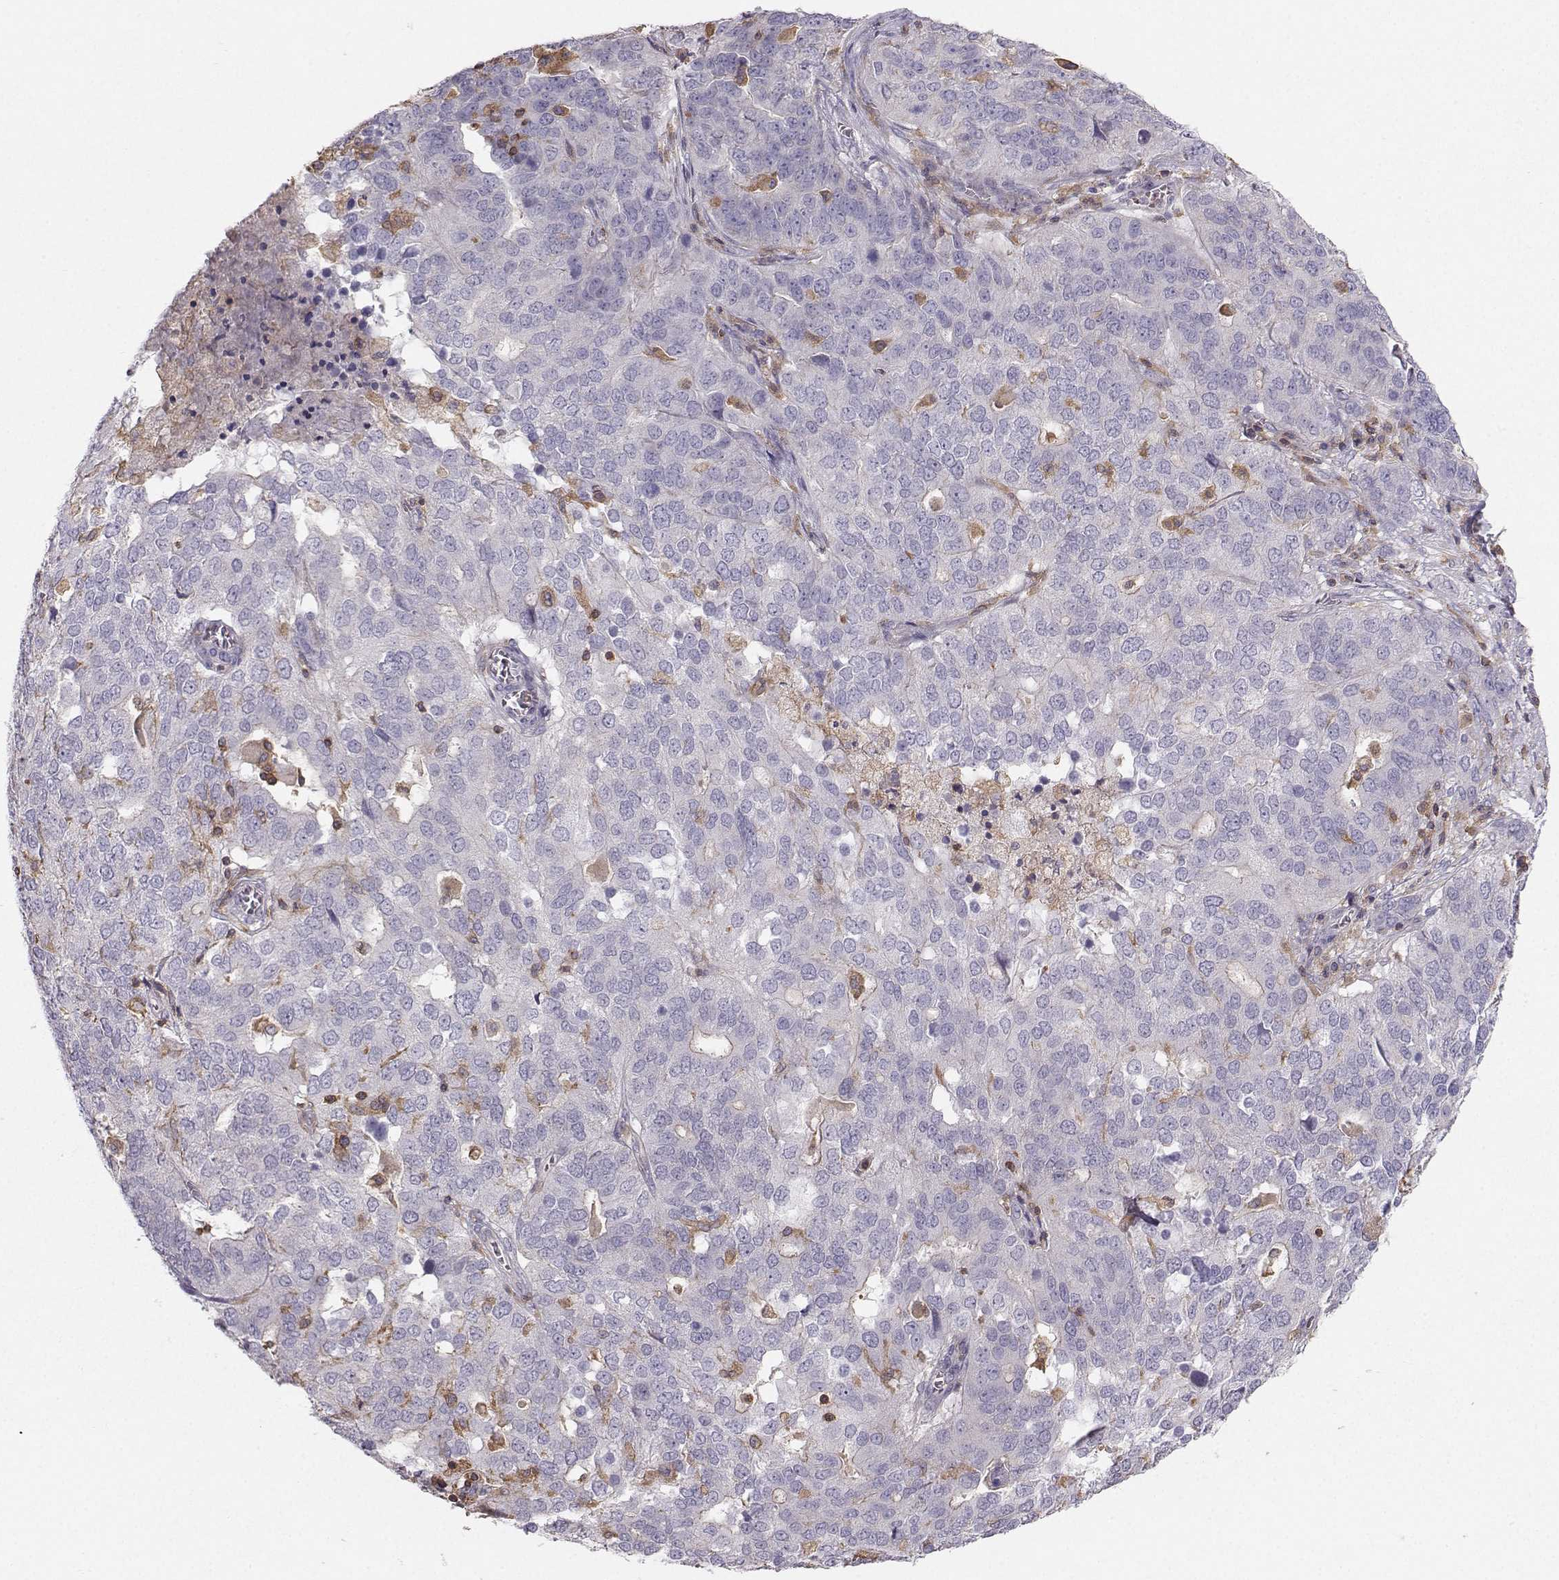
{"staining": {"intensity": "negative", "quantity": "none", "location": "none"}, "tissue": "ovarian cancer", "cell_type": "Tumor cells", "image_type": "cancer", "snomed": [{"axis": "morphology", "description": "Carcinoma, endometroid"}, {"axis": "topography", "description": "Soft tissue"}, {"axis": "topography", "description": "Ovary"}], "caption": "Ovarian cancer was stained to show a protein in brown. There is no significant expression in tumor cells.", "gene": "ZBTB32", "patient": {"sex": "female", "age": 52}}